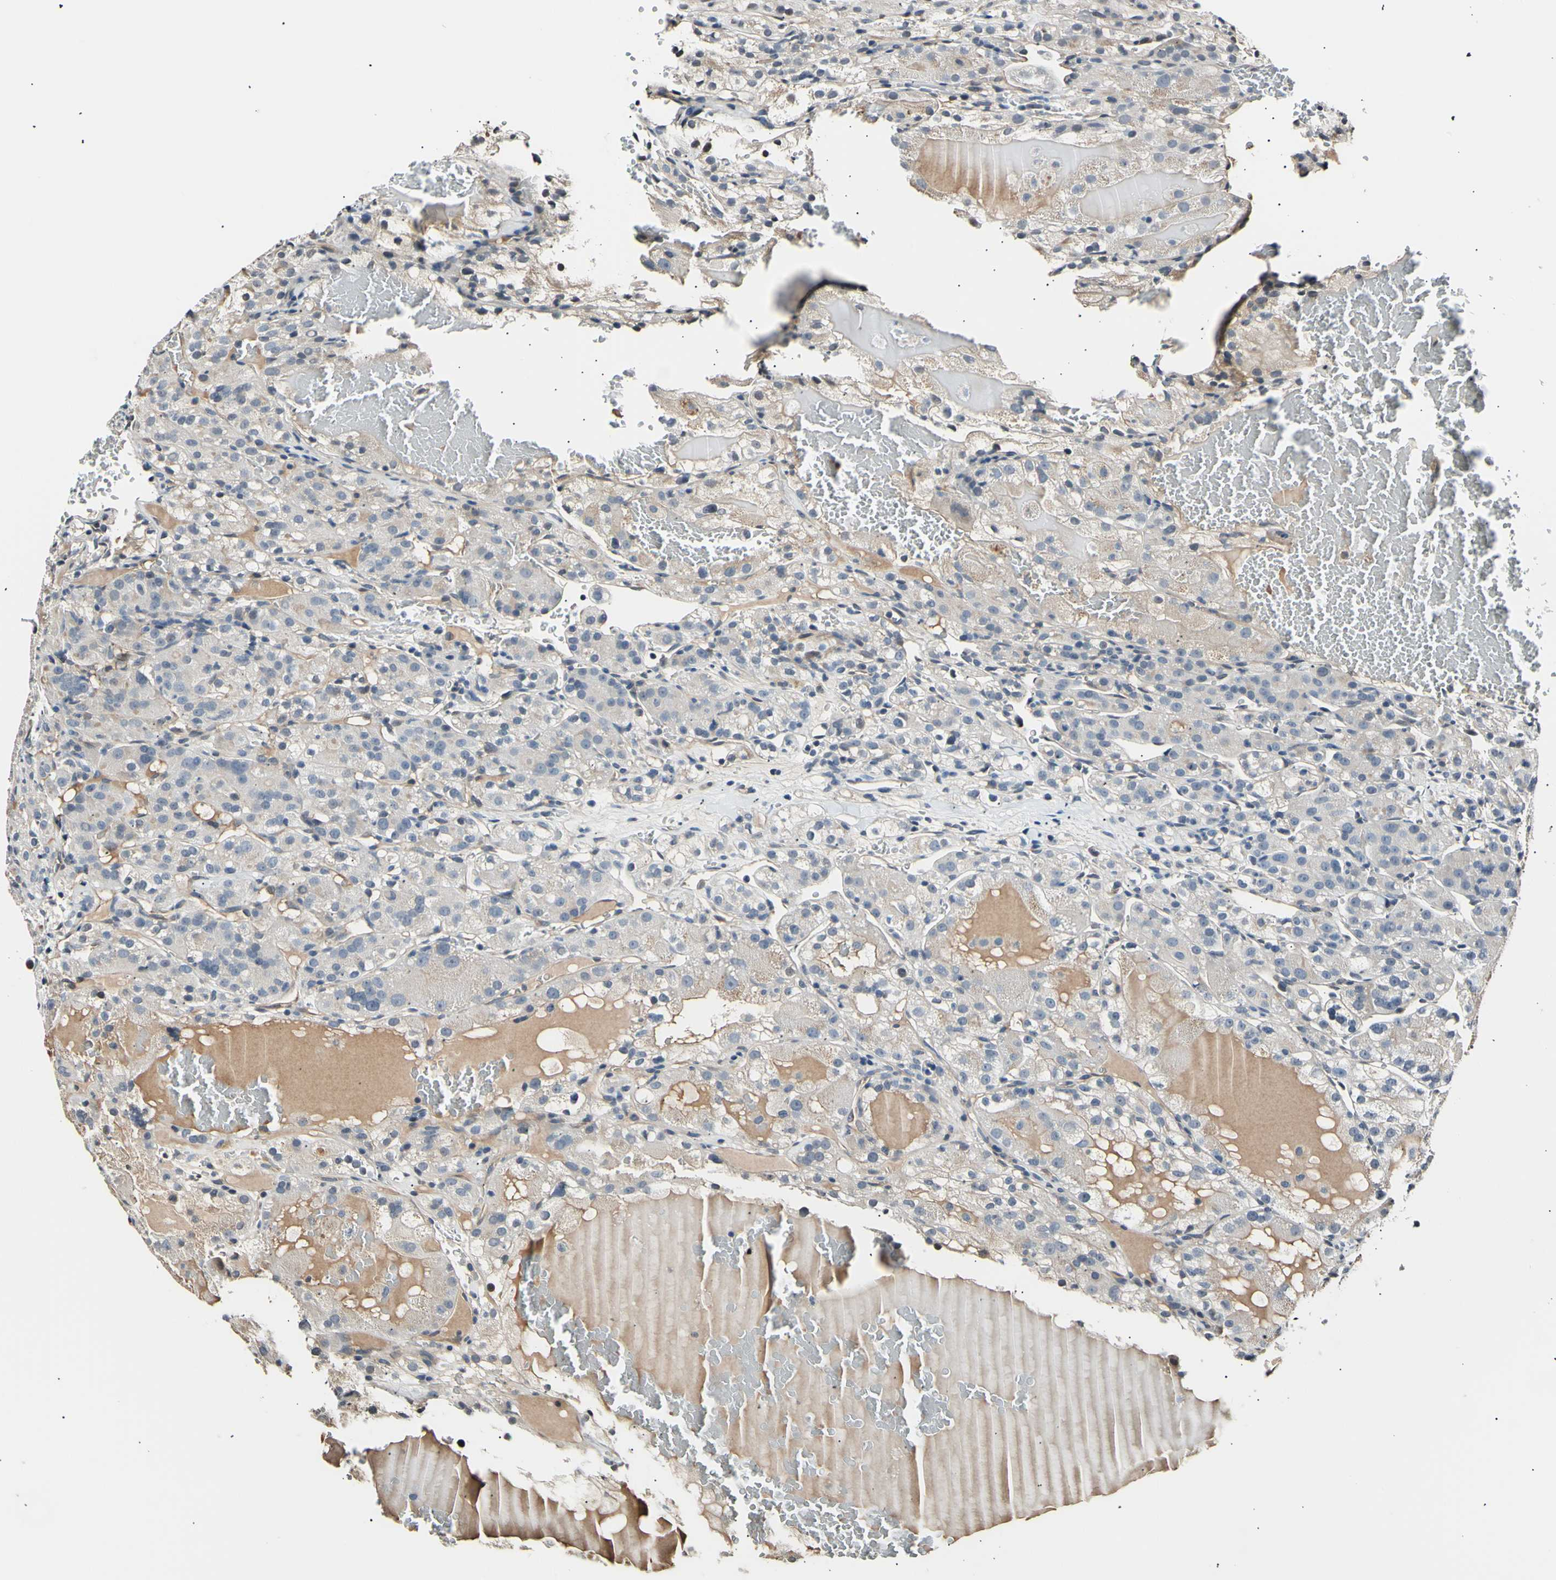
{"staining": {"intensity": "negative", "quantity": "none", "location": "none"}, "tissue": "renal cancer", "cell_type": "Tumor cells", "image_type": "cancer", "snomed": [{"axis": "morphology", "description": "Normal tissue, NOS"}, {"axis": "morphology", "description": "Adenocarcinoma, NOS"}, {"axis": "topography", "description": "Kidney"}], "caption": "IHC photomicrograph of human renal cancer stained for a protein (brown), which shows no expression in tumor cells.", "gene": "AK1", "patient": {"sex": "male", "age": 61}}